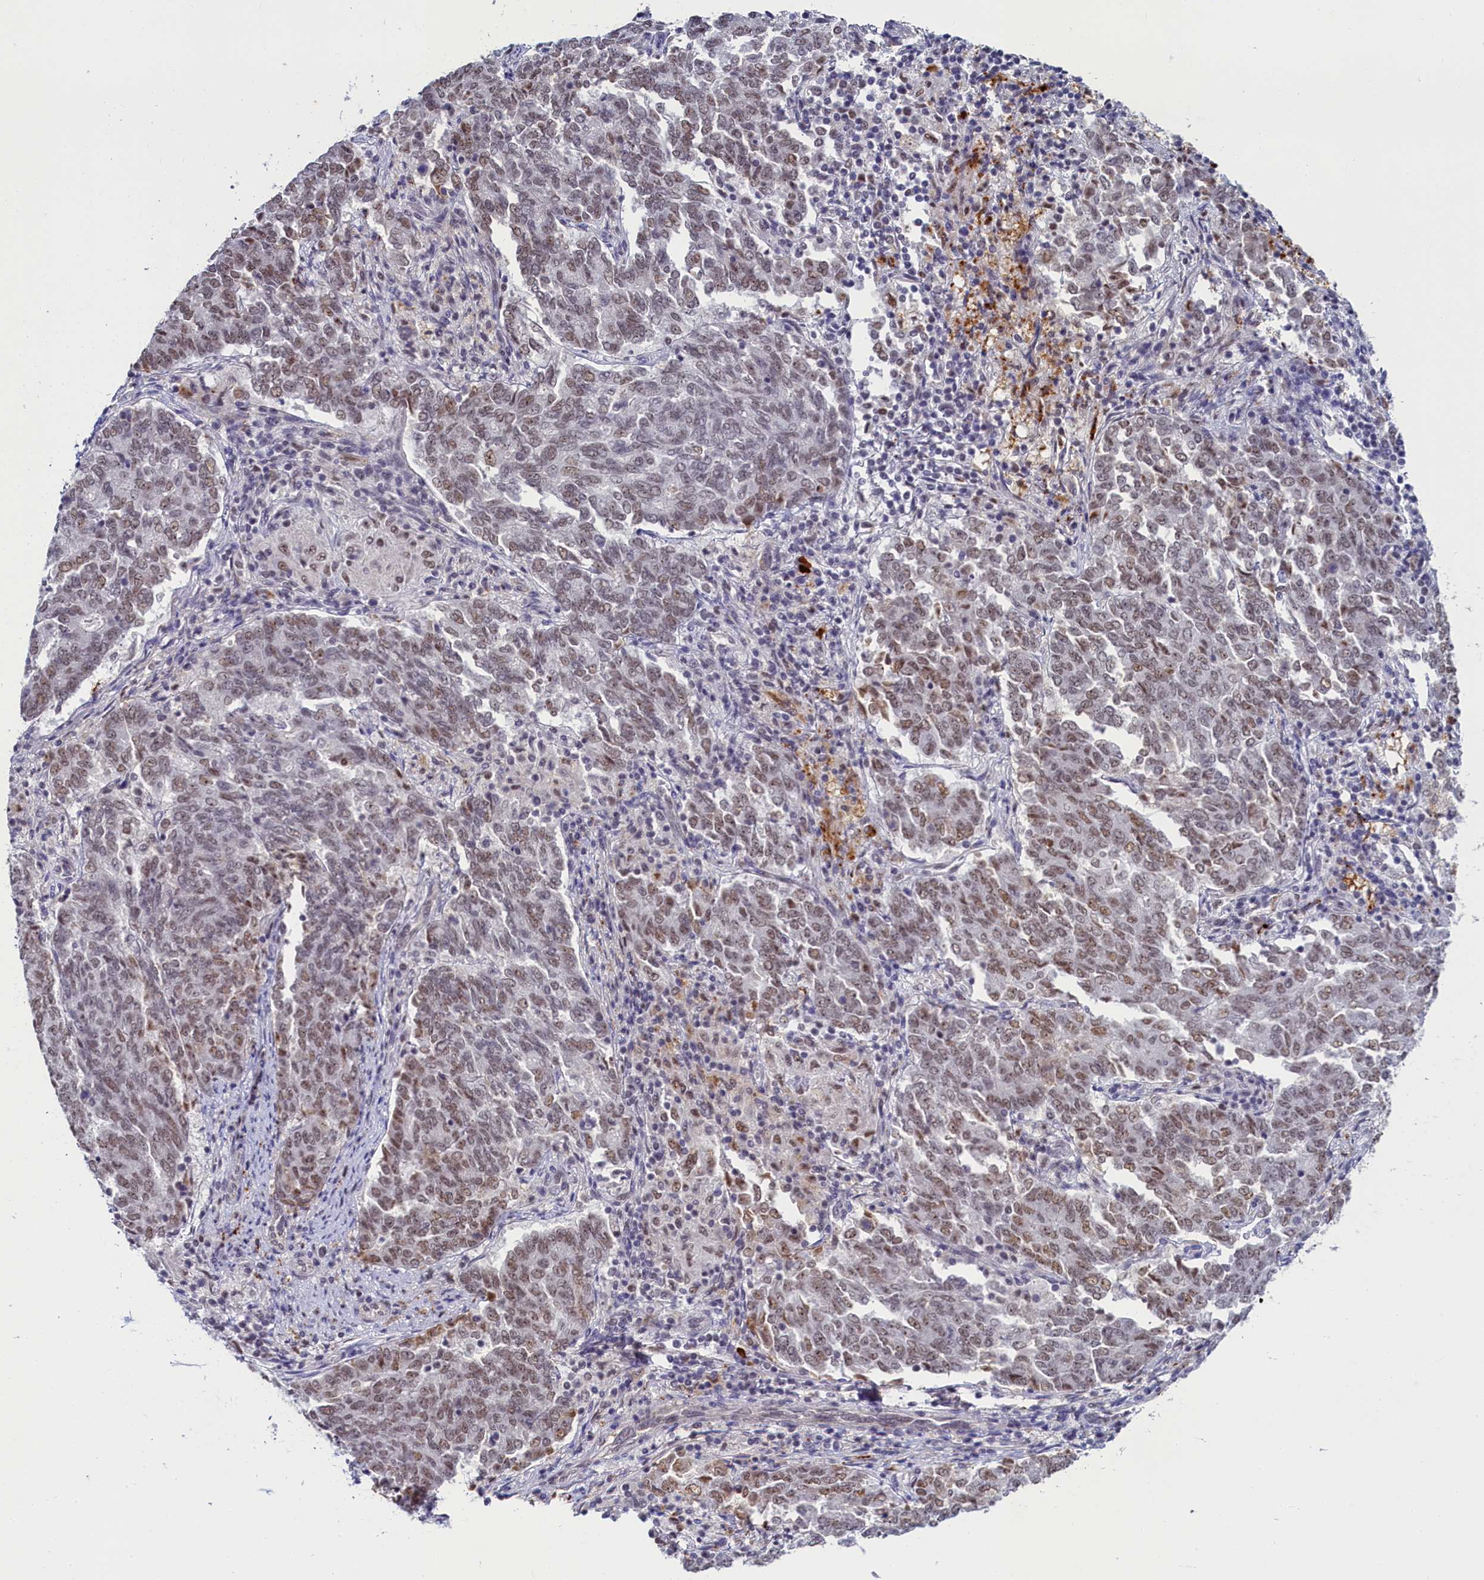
{"staining": {"intensity": "moderate", "quantity": "25%-75%", "location": "nuclear"}, "tissue": "endometrial cancer", "cell_type": "Tumor cells", "image_type": "cancer", "snomed": [{"axis": "morphology", "description": "Adenocarcinoma, NOS"}, {"axis": "topography", "description": "Endometrium"}], "caption": "A brown stain shows moderate nuclear positivity of a protein in endometrial adenocarcinoma tumor cells.", "gene": "INTS14", "patient": {"sex": "female", "age": 80}}